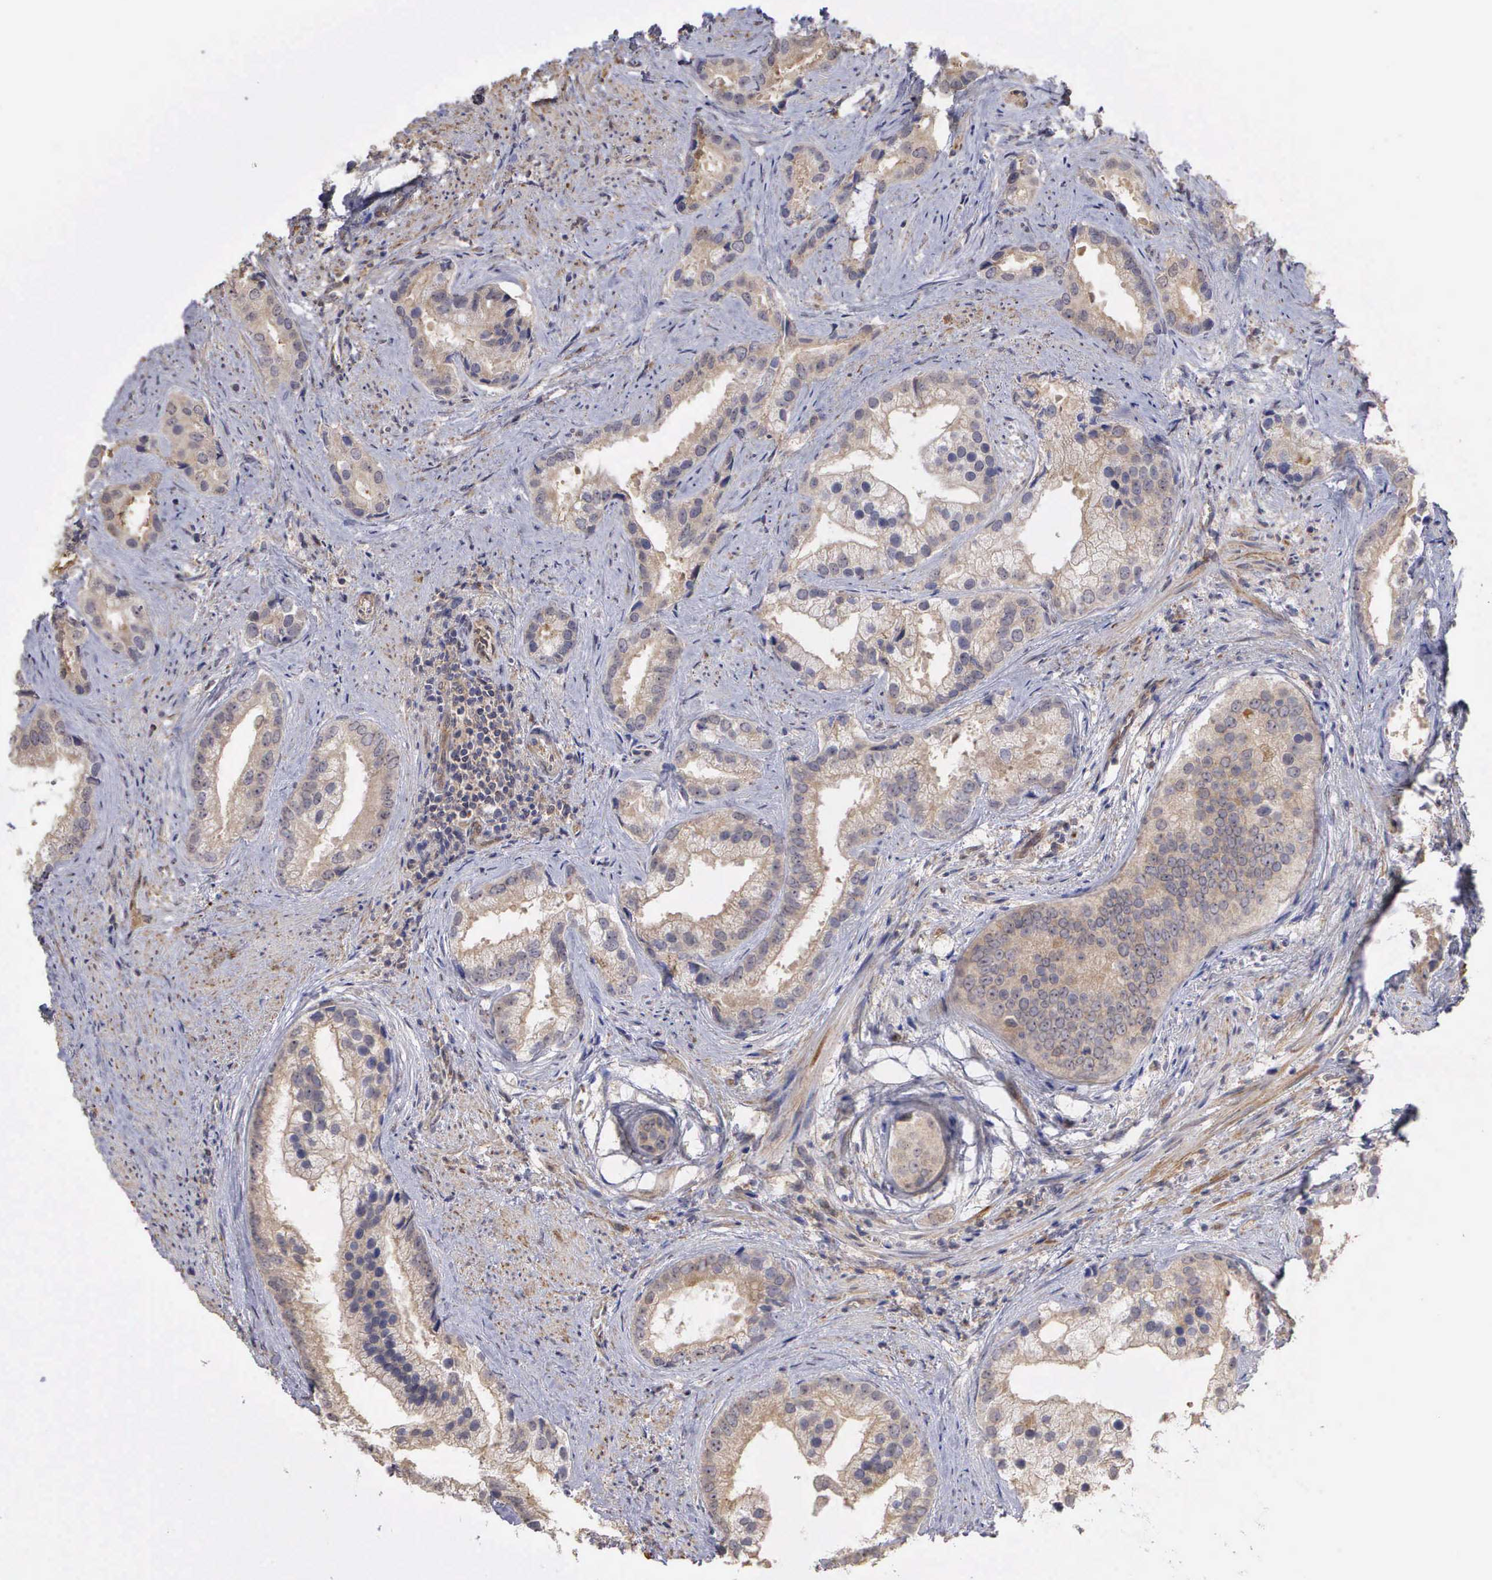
{"staining": {"intensity": "weak", "quantity": ">75%", "location": "cytoplasmic/membranous"}, "tissue": "prostate cancer", "cell_type": "Tumor cells", "image_type": "cancer", "snomed": [{"axis": "morphology", "description": "Adenocarcinoma, Medium grade"}, {"axis": "topography", "description": "Prostate"}], "caption": "Weak cytoplasmic/membranous expression for a protein is appreciated in approximately >75% of tumor cells of prostate cancer (adenocarcinoma (medium-grade)) using immunohistochemistry.", "gene": "DNAJB7", "patient": {"sex": "male", "age": 65}}